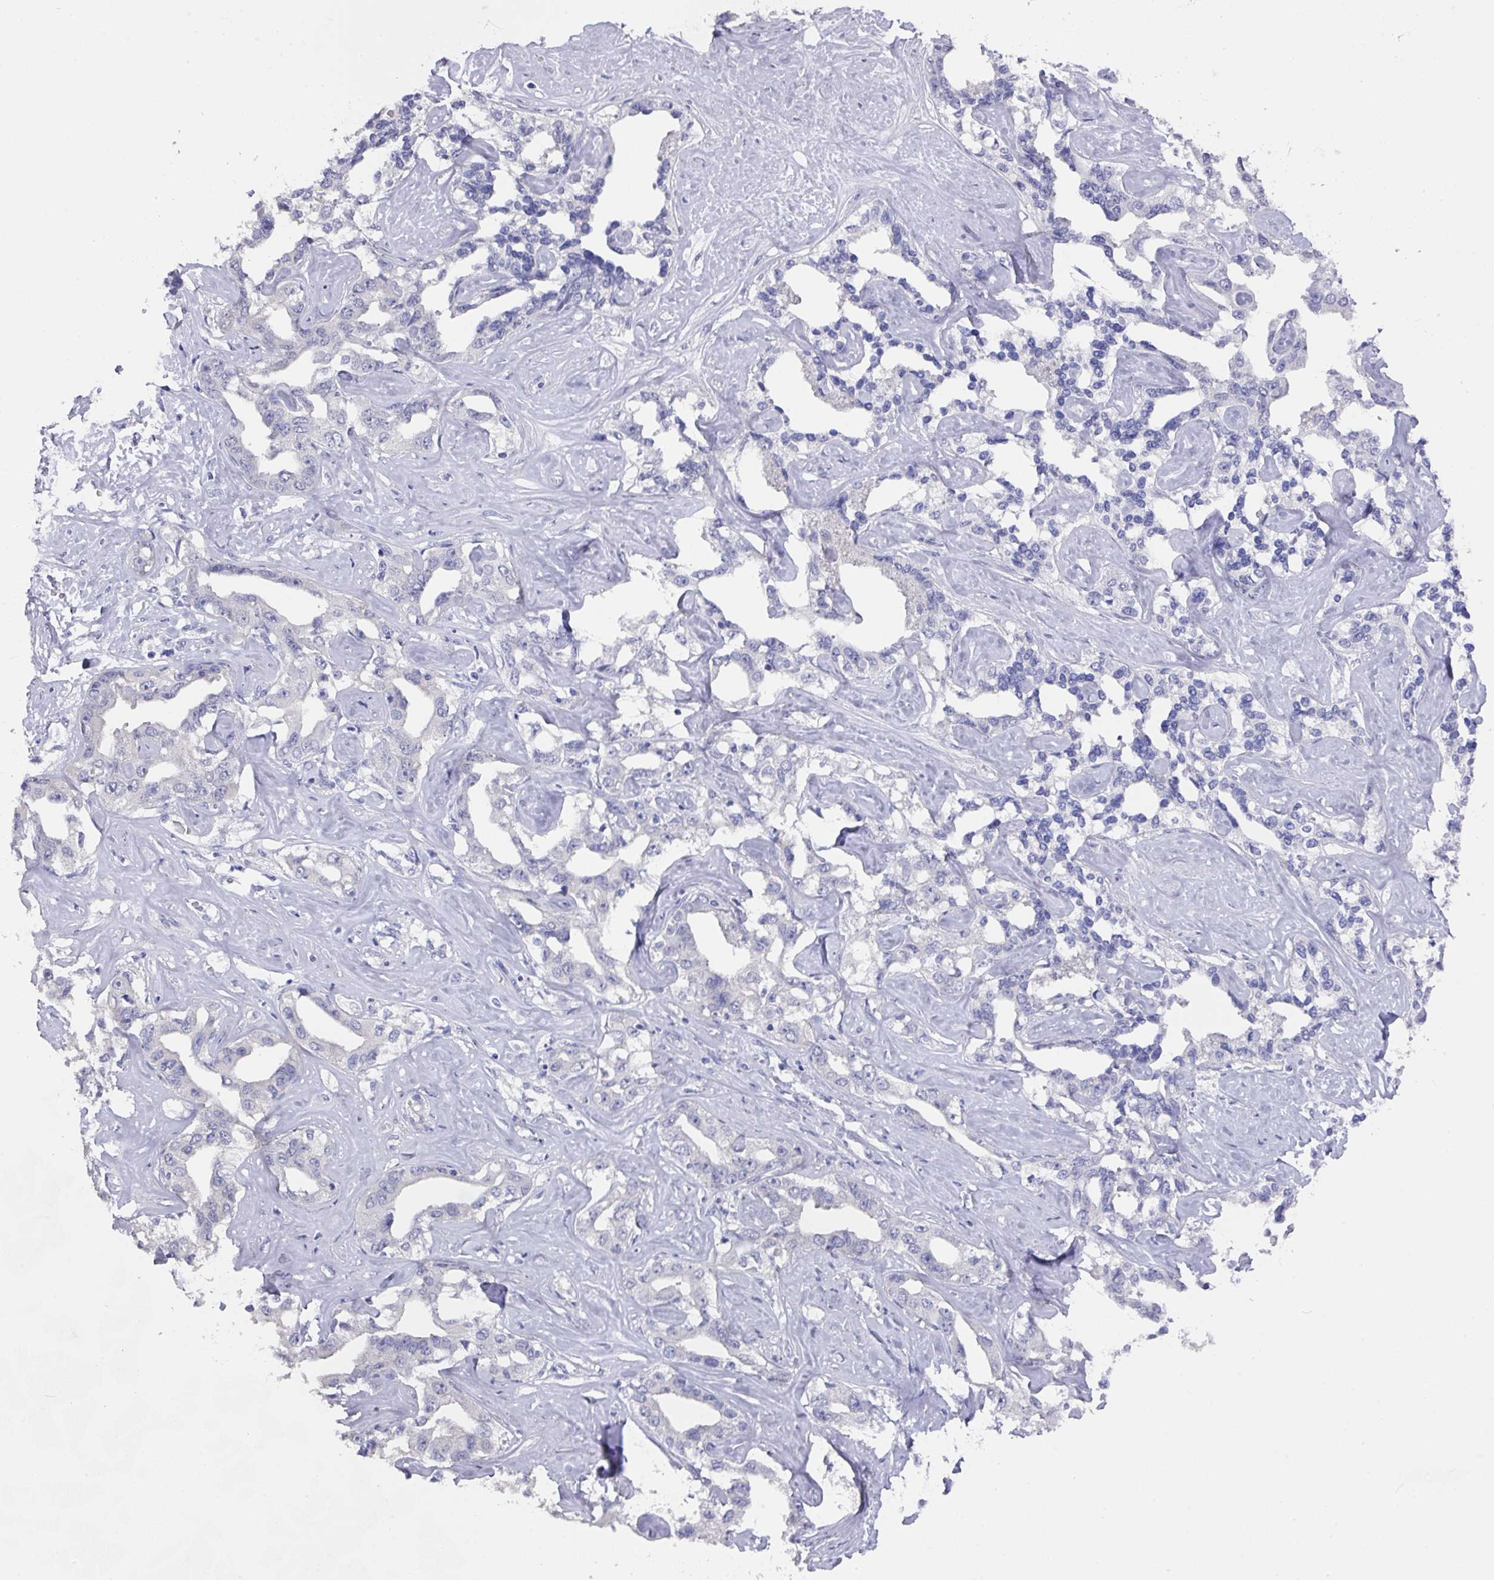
{"staining": {"intensity": "negative", "quantity": "none", "location": "none"}, "tissue": "liver cancer", "cell_type": "Tumor cells", "image_type": "cancer", "snomed": [{"axis": "morphology", "description": "Cholangiocarcinoma"}, {"axis": "topography", "description": "Liver"}], "caption": "The immunohistochemistry (IHC) photomicrograph has no significant positivity in tumor cells of liver cholangiocarcinoma tissue.", "gene": "DAZL", "patient": {"sex": "male", "age": 59}}